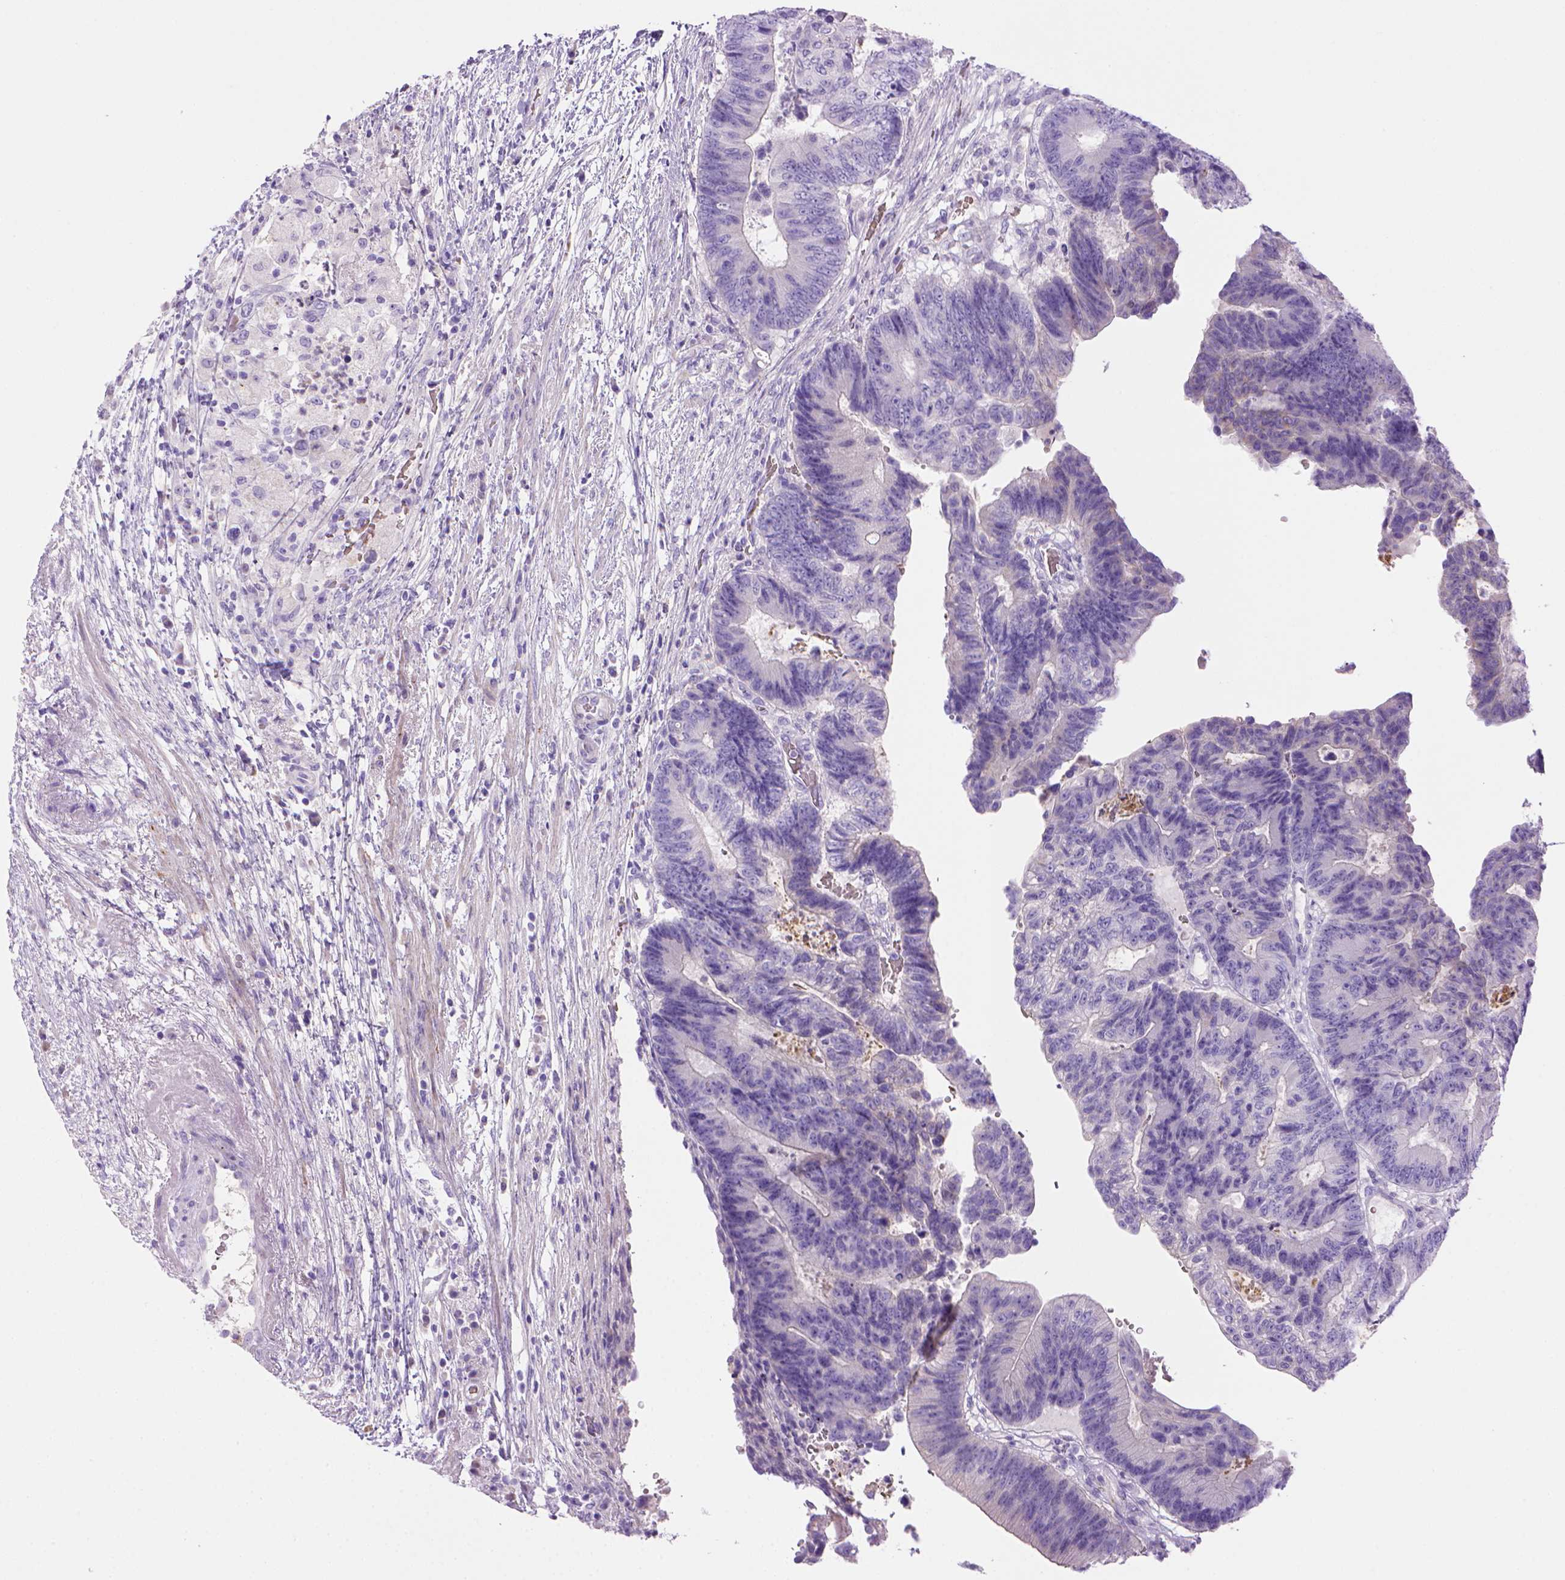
{"staining": {"intensity": "negative", "quantity": "none", "location": "none"}, "tissue": "colorectal cancer", "cell_type": "Tumor cells", "image_type": "cancer", "snomed": [{"axis": "morphology", "description": "Adenocarcinoma, NOS"}, {"axis": "topography", "description": "Colon"}], "caption": "Immunohistochemical staining of colorectal adenocarcinoma displays no significant staining in tumor cells.", "gene": "BAAT", "patient": {"sex": "female", "age": 48}}